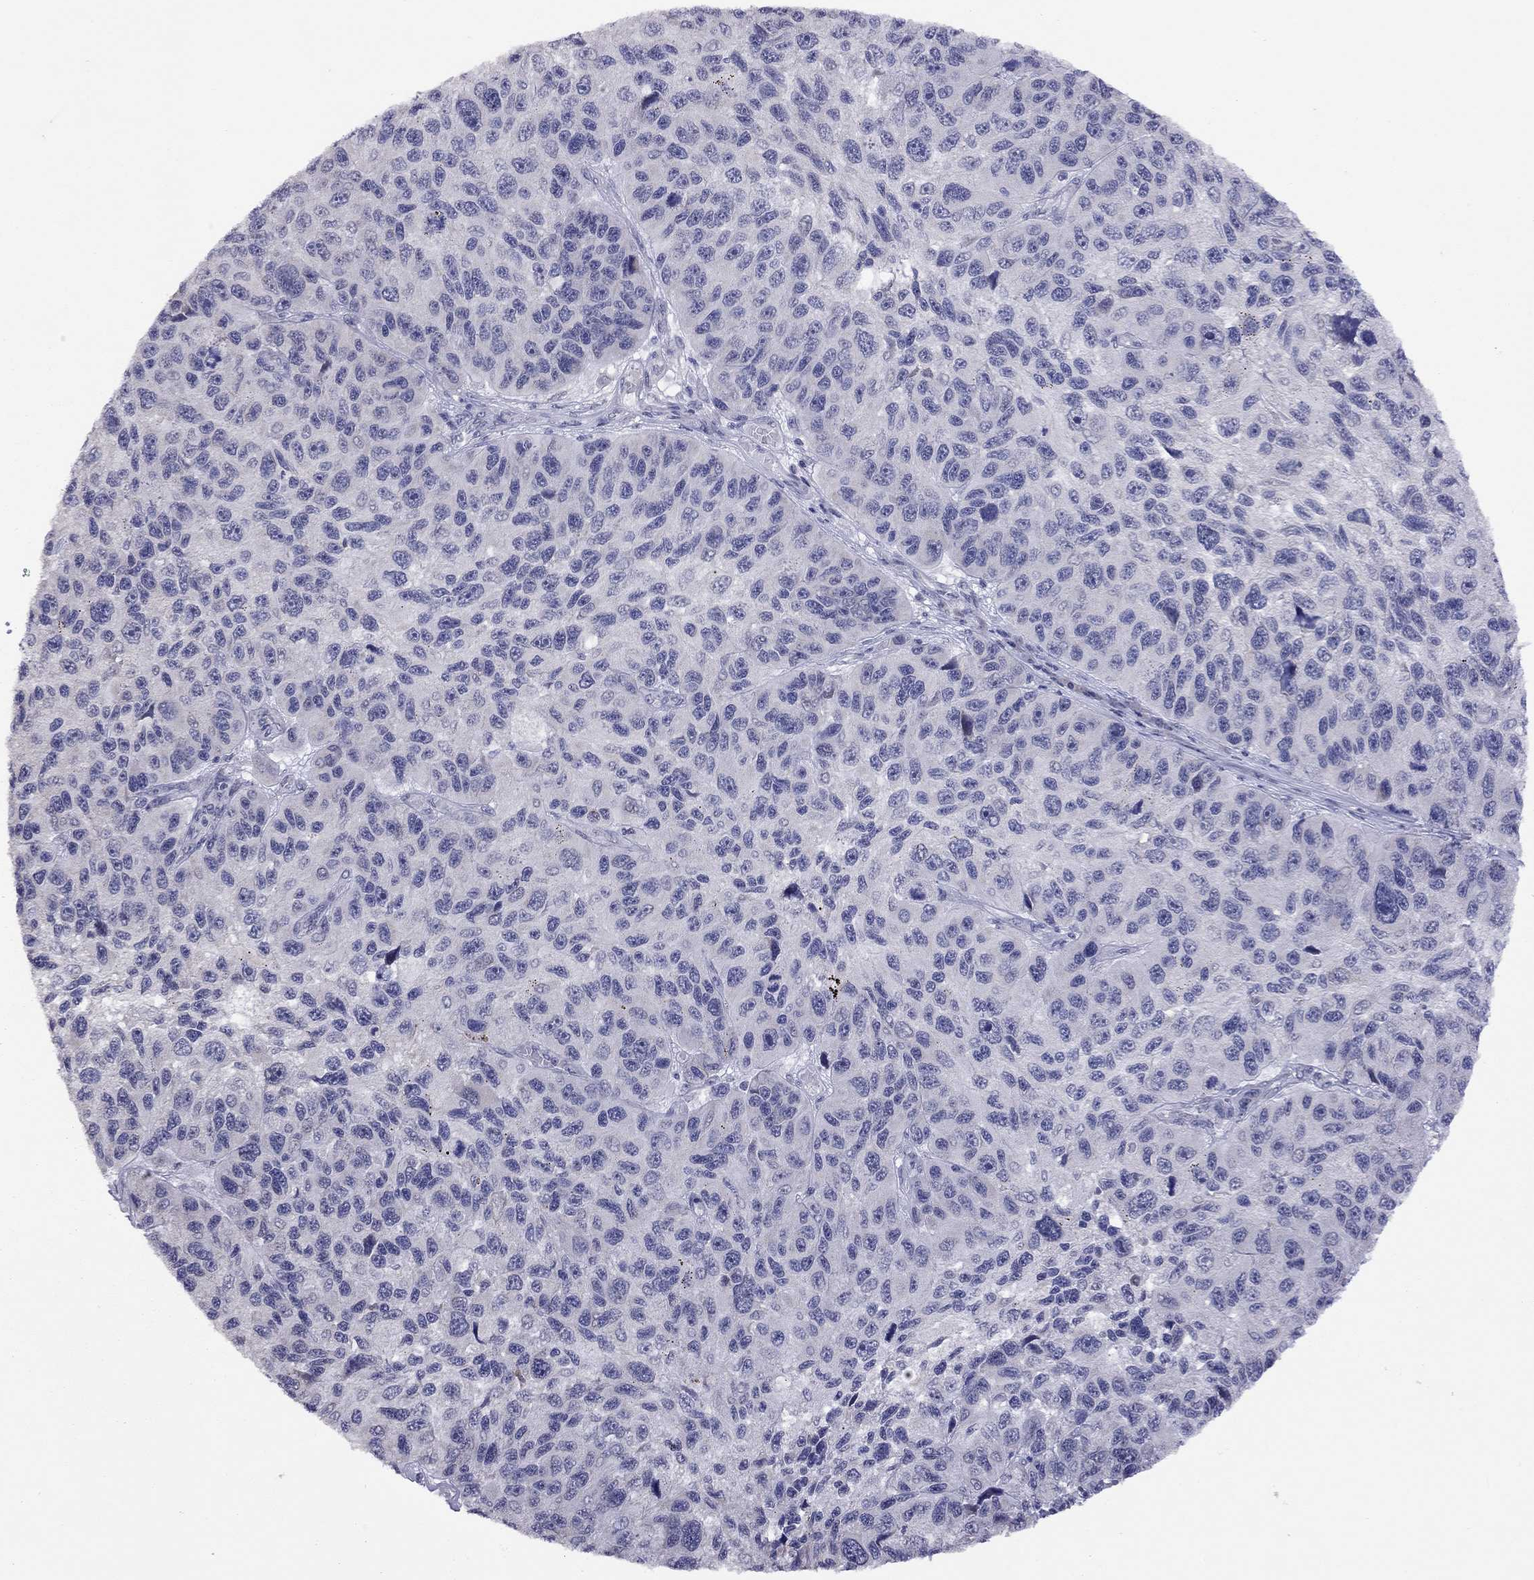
{"staining": {"intensity": "negative", "quantity": "none", "location": "none"}, "tissue": "melanoma", "cell_type": "Tumor cells", "image_type": "cancer", "snomed": [{"axis": "morphology", "description": "Malignant melanoma, NOS"}, {"axis": "topography", "description": "Skin"}], "caption": "IHC of human melanoma exhibits no positivity in tumor cells.", "gene": "HES5", "patient": {"sex": "male", "age": 53}}